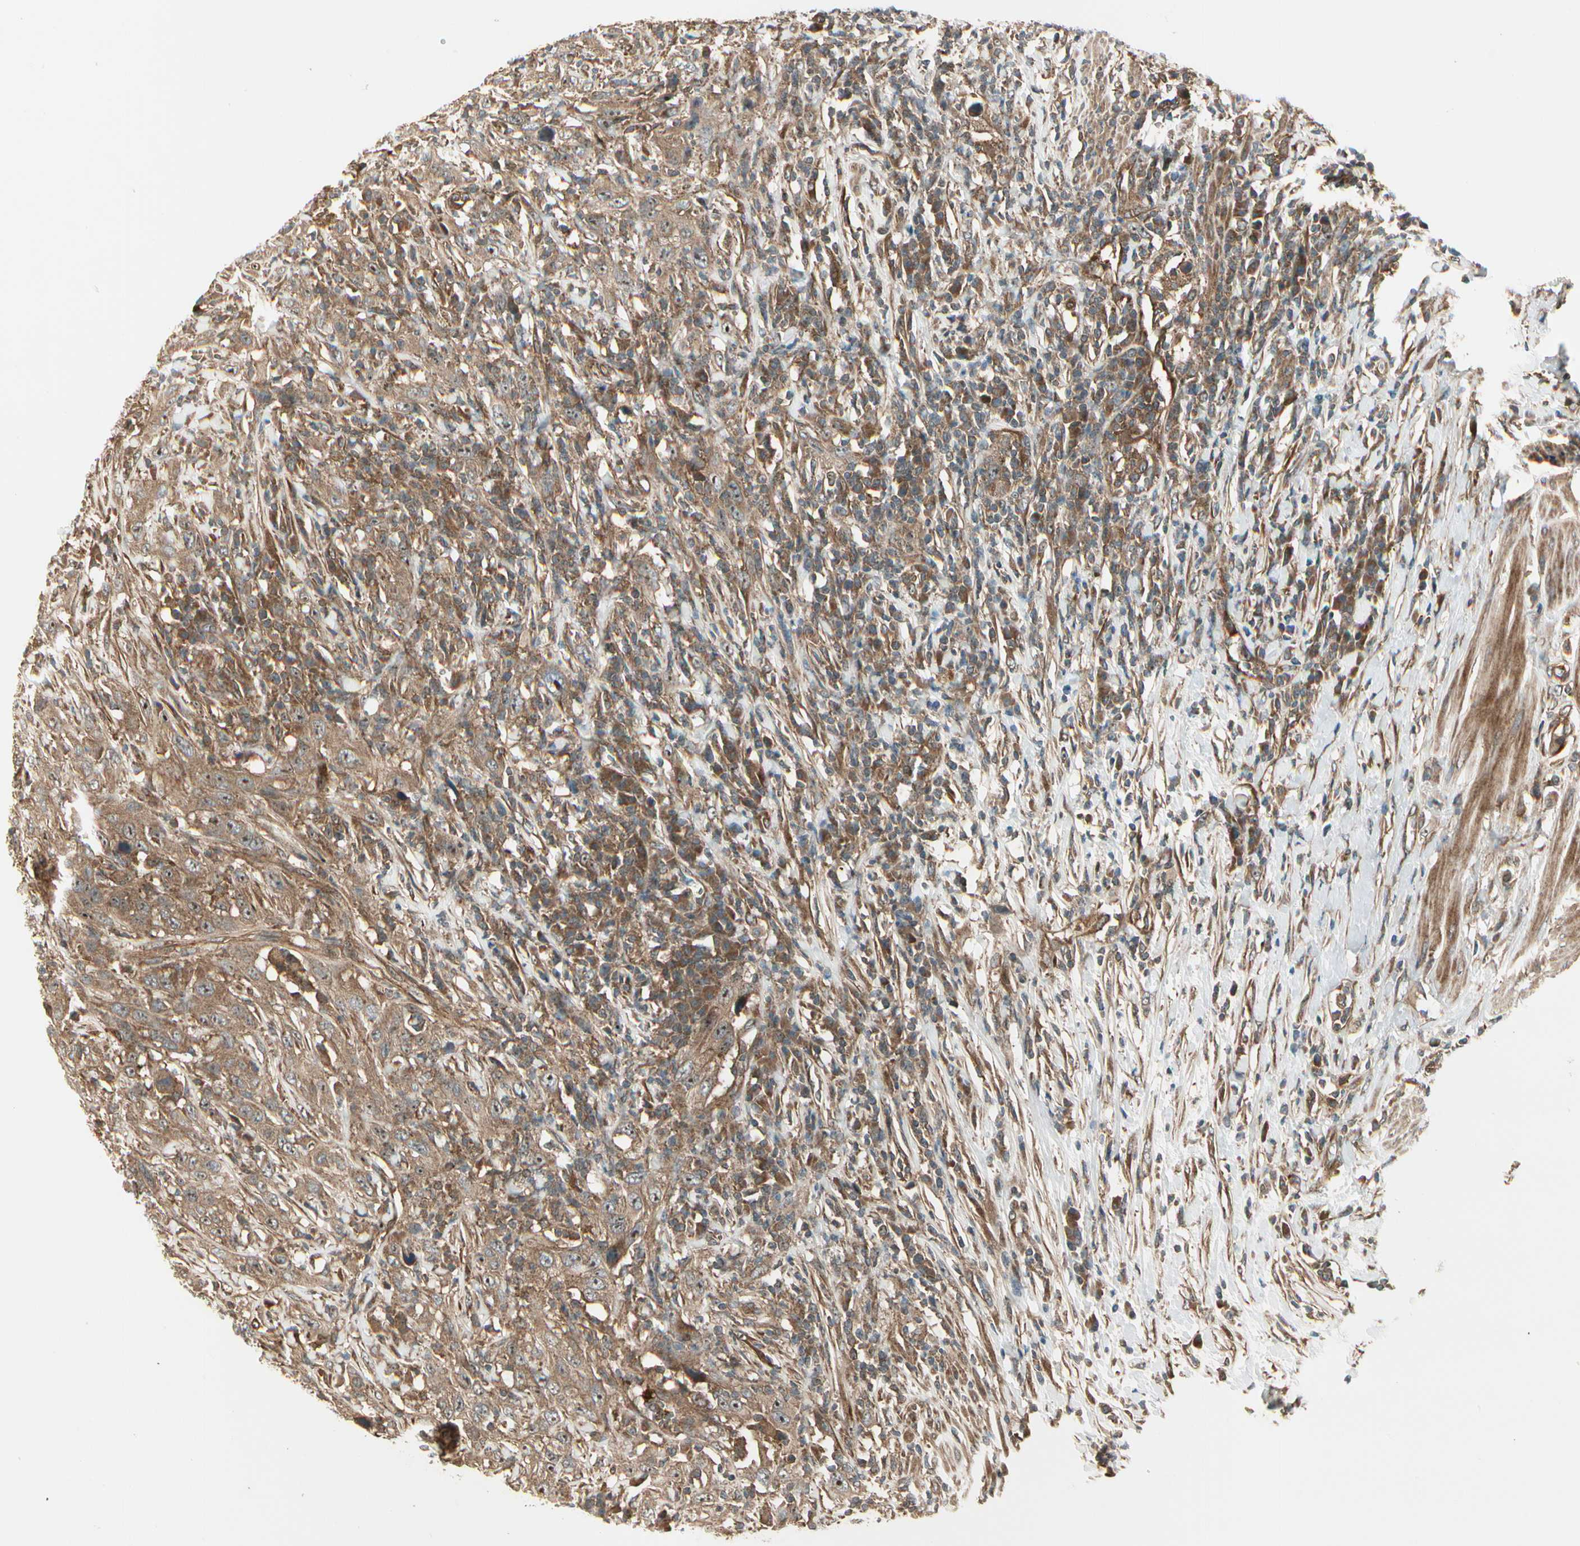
{"staining": {"intensity": "moderate", "quantity": ">75%", "location": "cytoplasmic/membranous"}, "tissue": "urothelial cancer", "cell_type": "Tumor cells", "image_type": "cancer", "snomed": [{"axis": "morphology", "description": "Urothelial carcinoma, High grade"}, {"axis": "topography", "description": "Urinary bladder"}], "caption": "Brown immunohistochemical staining in human urothelial cancer reveals moderate cytoplasmic/membranous positivity in approximately >75% of tumor cells.", "gene": "FKBP15", "patient": {"sex": "male", "age": 61}}